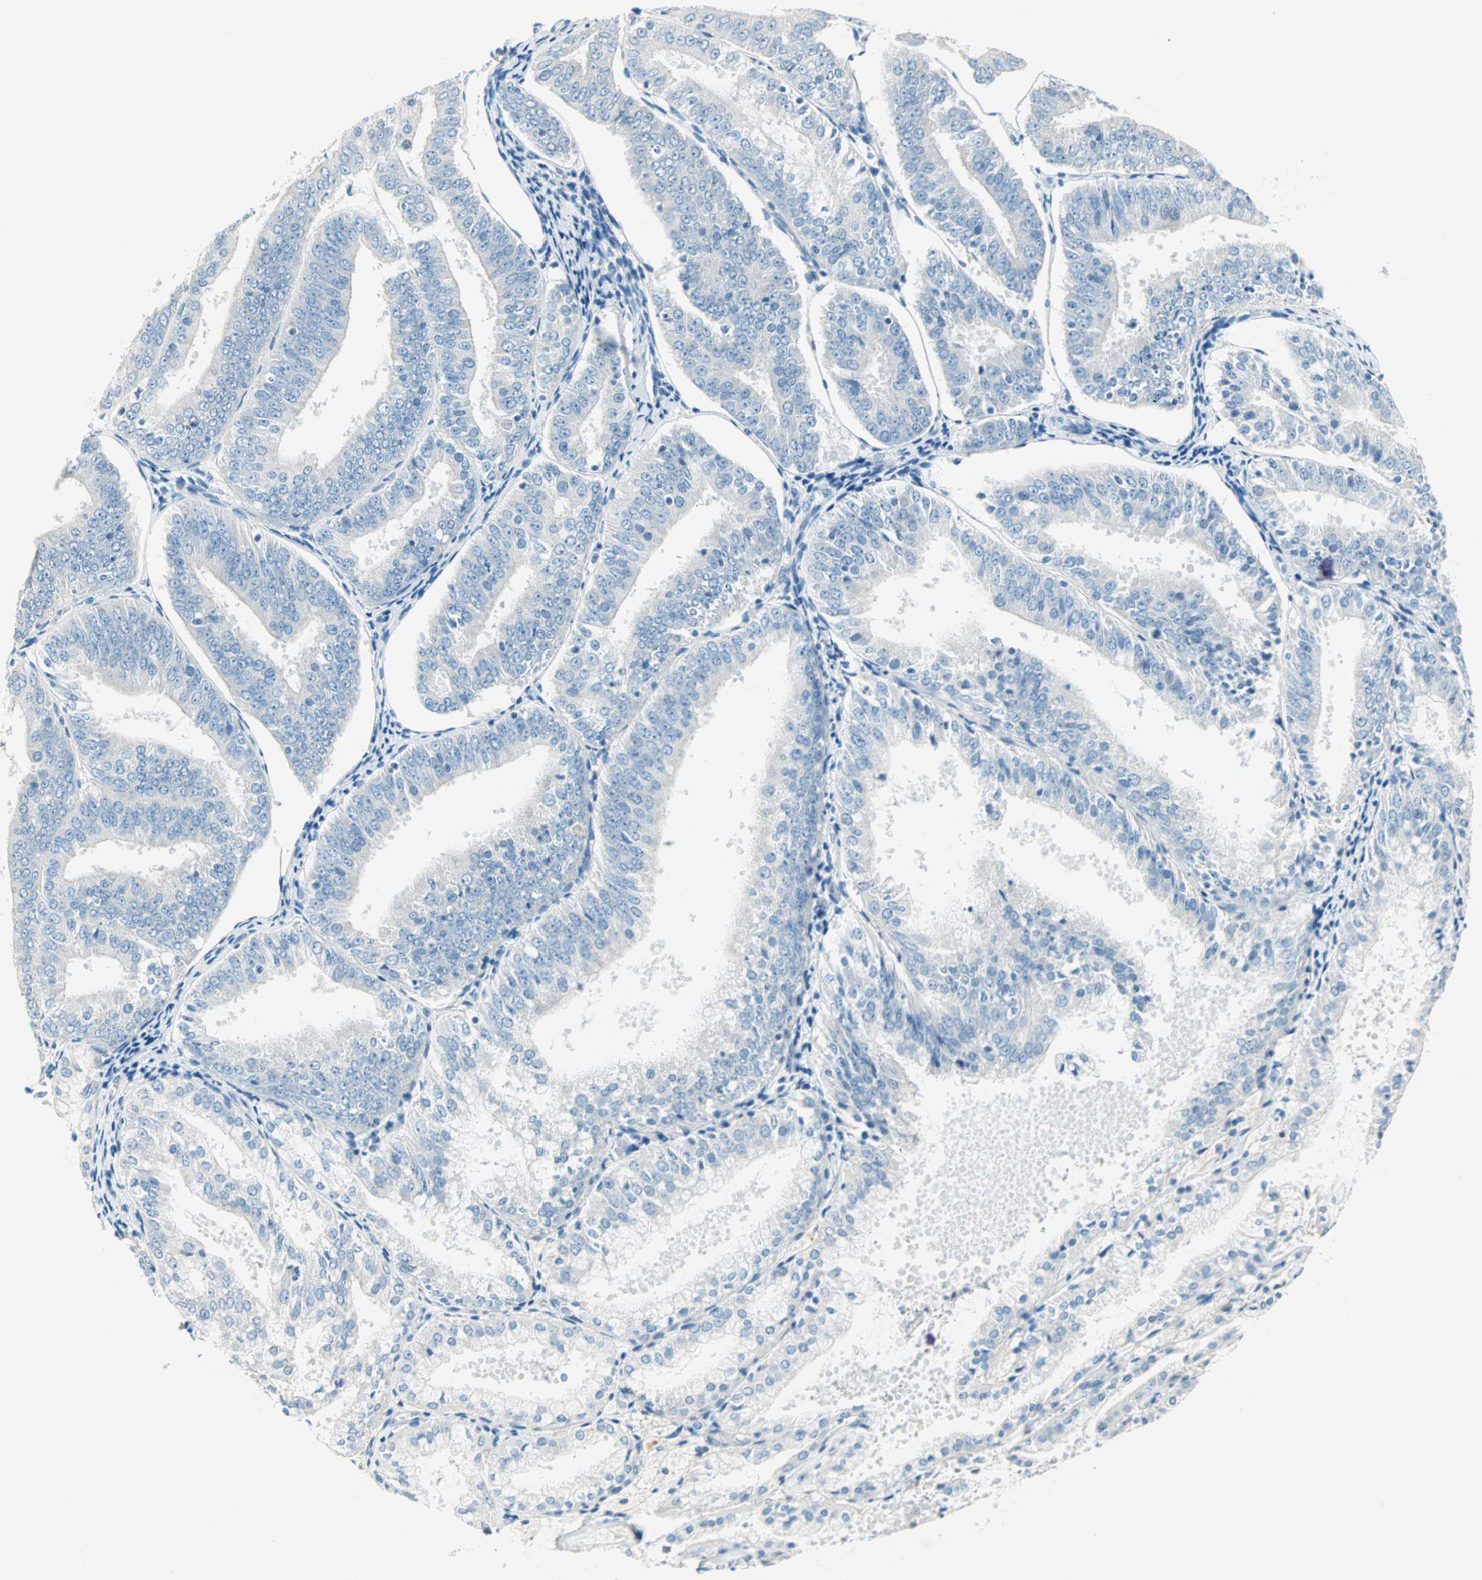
{"staining": {"intensity": "negative", "quantity": "none", "location": "none"}, "tissue": "endometrial cancer", "cell_type": "Tumor cells", "image_type": "cancer", "snomed": [{"axis": "morphology", "description": "Adenocarcinoma, NOS"}, {"axis": "topography", "description": "Endometrium"}], "caption": "IHC image of human endometrial adenocarcinoma stained for a protein (brown), which displays no staining in tumor cells.", "gene": "SULT1C2", "patient": {"sex": "female", "age": 63}}